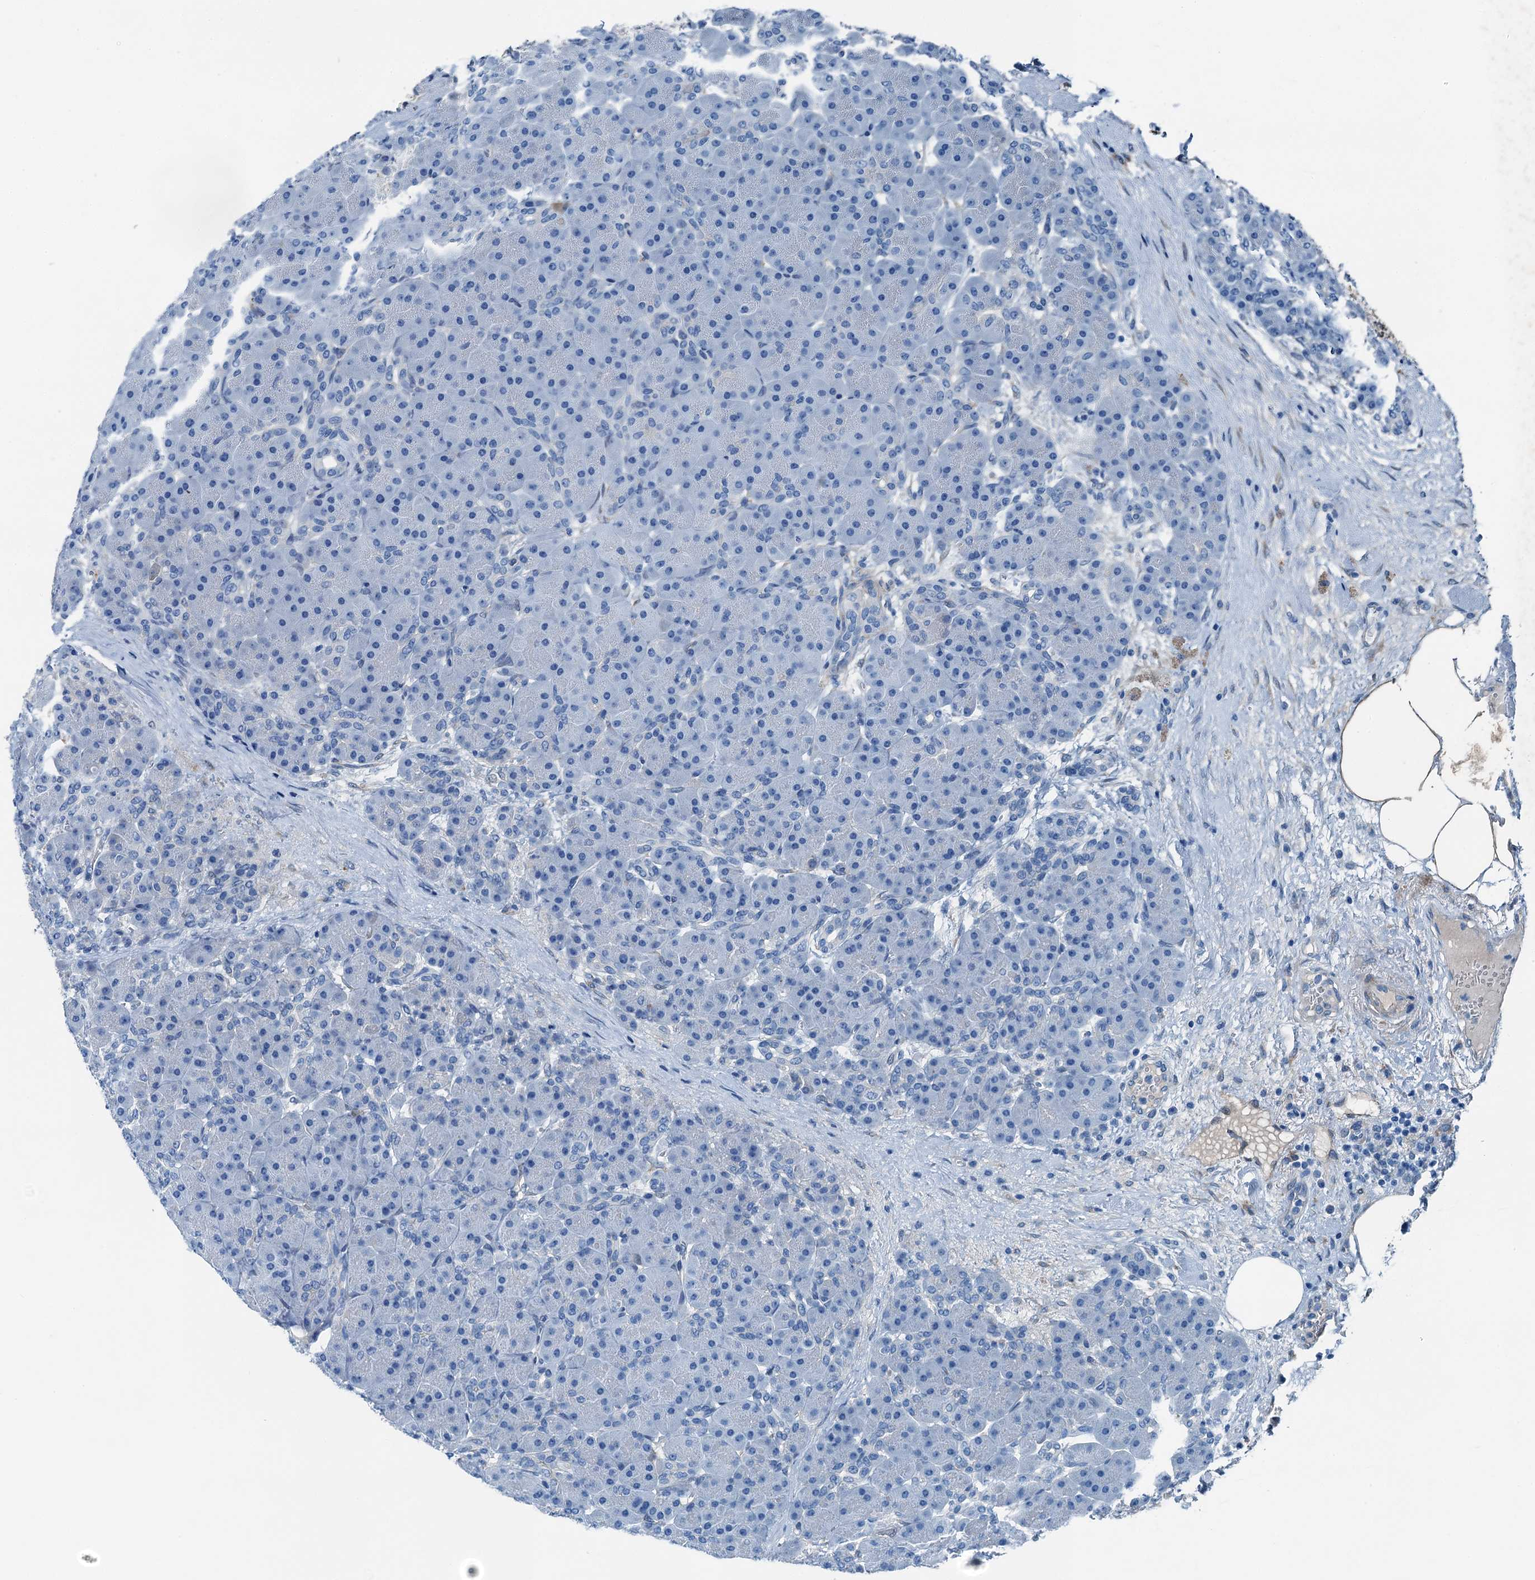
{"staining": {"intensity": "negative", "quantity": "none", "location": "none"}, "tissue": "pancreas", "cell_type": "Exocrine glandular cells", "image_type": "normal", "snomed": [{"axis": "morphology", "description": "Normal tissue, NOS"}, {"axis": "topography", "description": "Pancreas"}], "caption": "Pancreas stained for a protein using immunohistochemistry reveals no positivity exocrine glandular cells.", "gene": "RAB3IL1", "patient": {"sex": "male", "age": 66}}